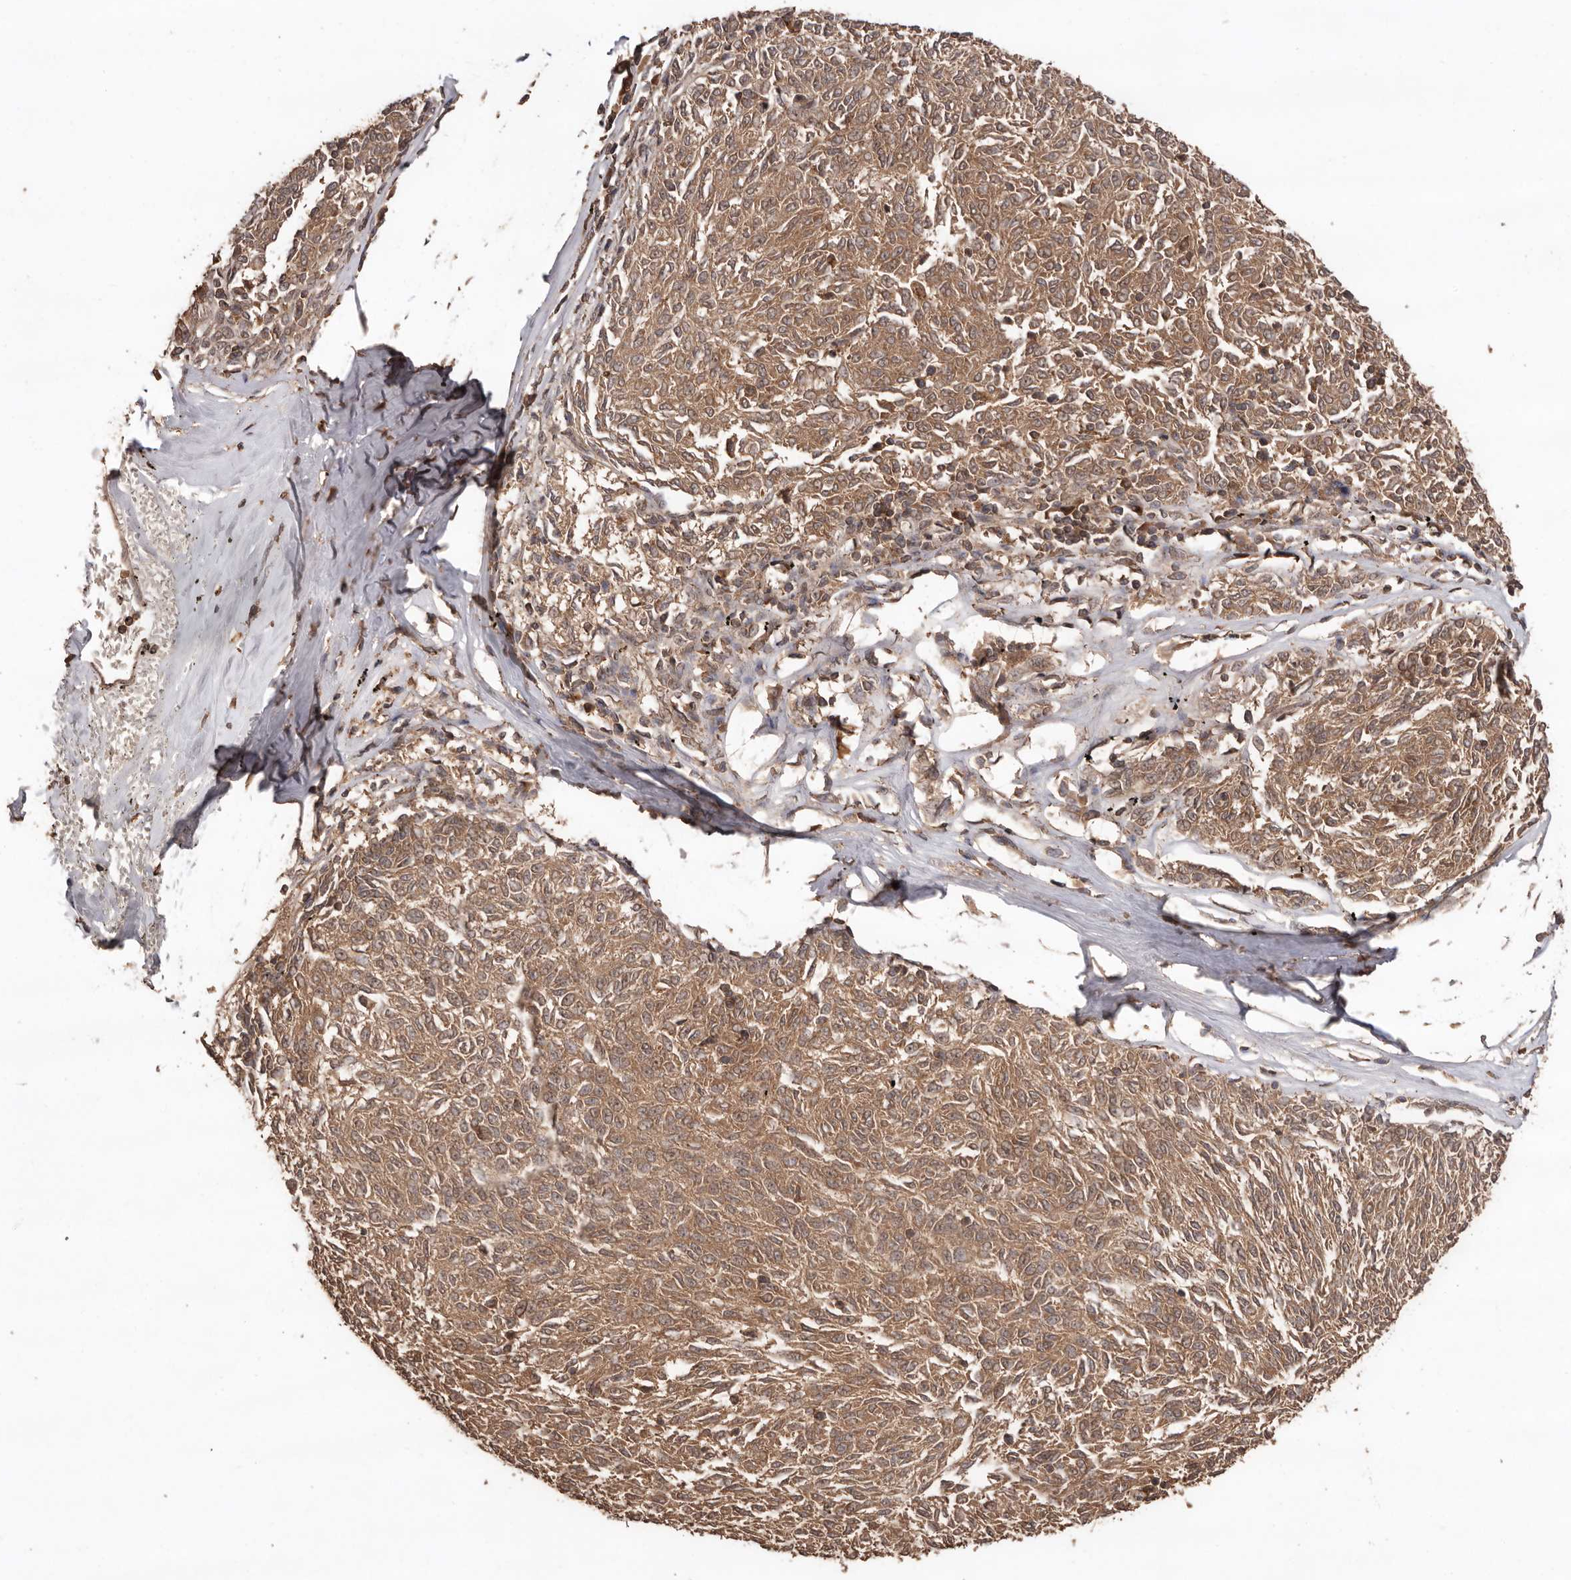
{"staining": {"intensity": "moderate", "quantity": ">75%", "location": "cytoplasmic/membranous"}, "tissue": "melanoma", "cell_type": "Tumor cells", "image_type": "cancer", "snomed": [{"axis": "morphology", "description": "Malignant melanoma, NOS"}, {"axis": "topography", "description": "Skin"}], "caption": "Protein expression by immunohistochemistry (IHC) exhibits moderate cytoplasmic/membranous positivity in about >75% of tumor cells in melanoma. (DAB (3,3'-diaminobenzidine) = brown stain, brightfield microscopy at high magnification).", "gene": "RWDD1", "patient": {"sex": "female", "age": 72}}